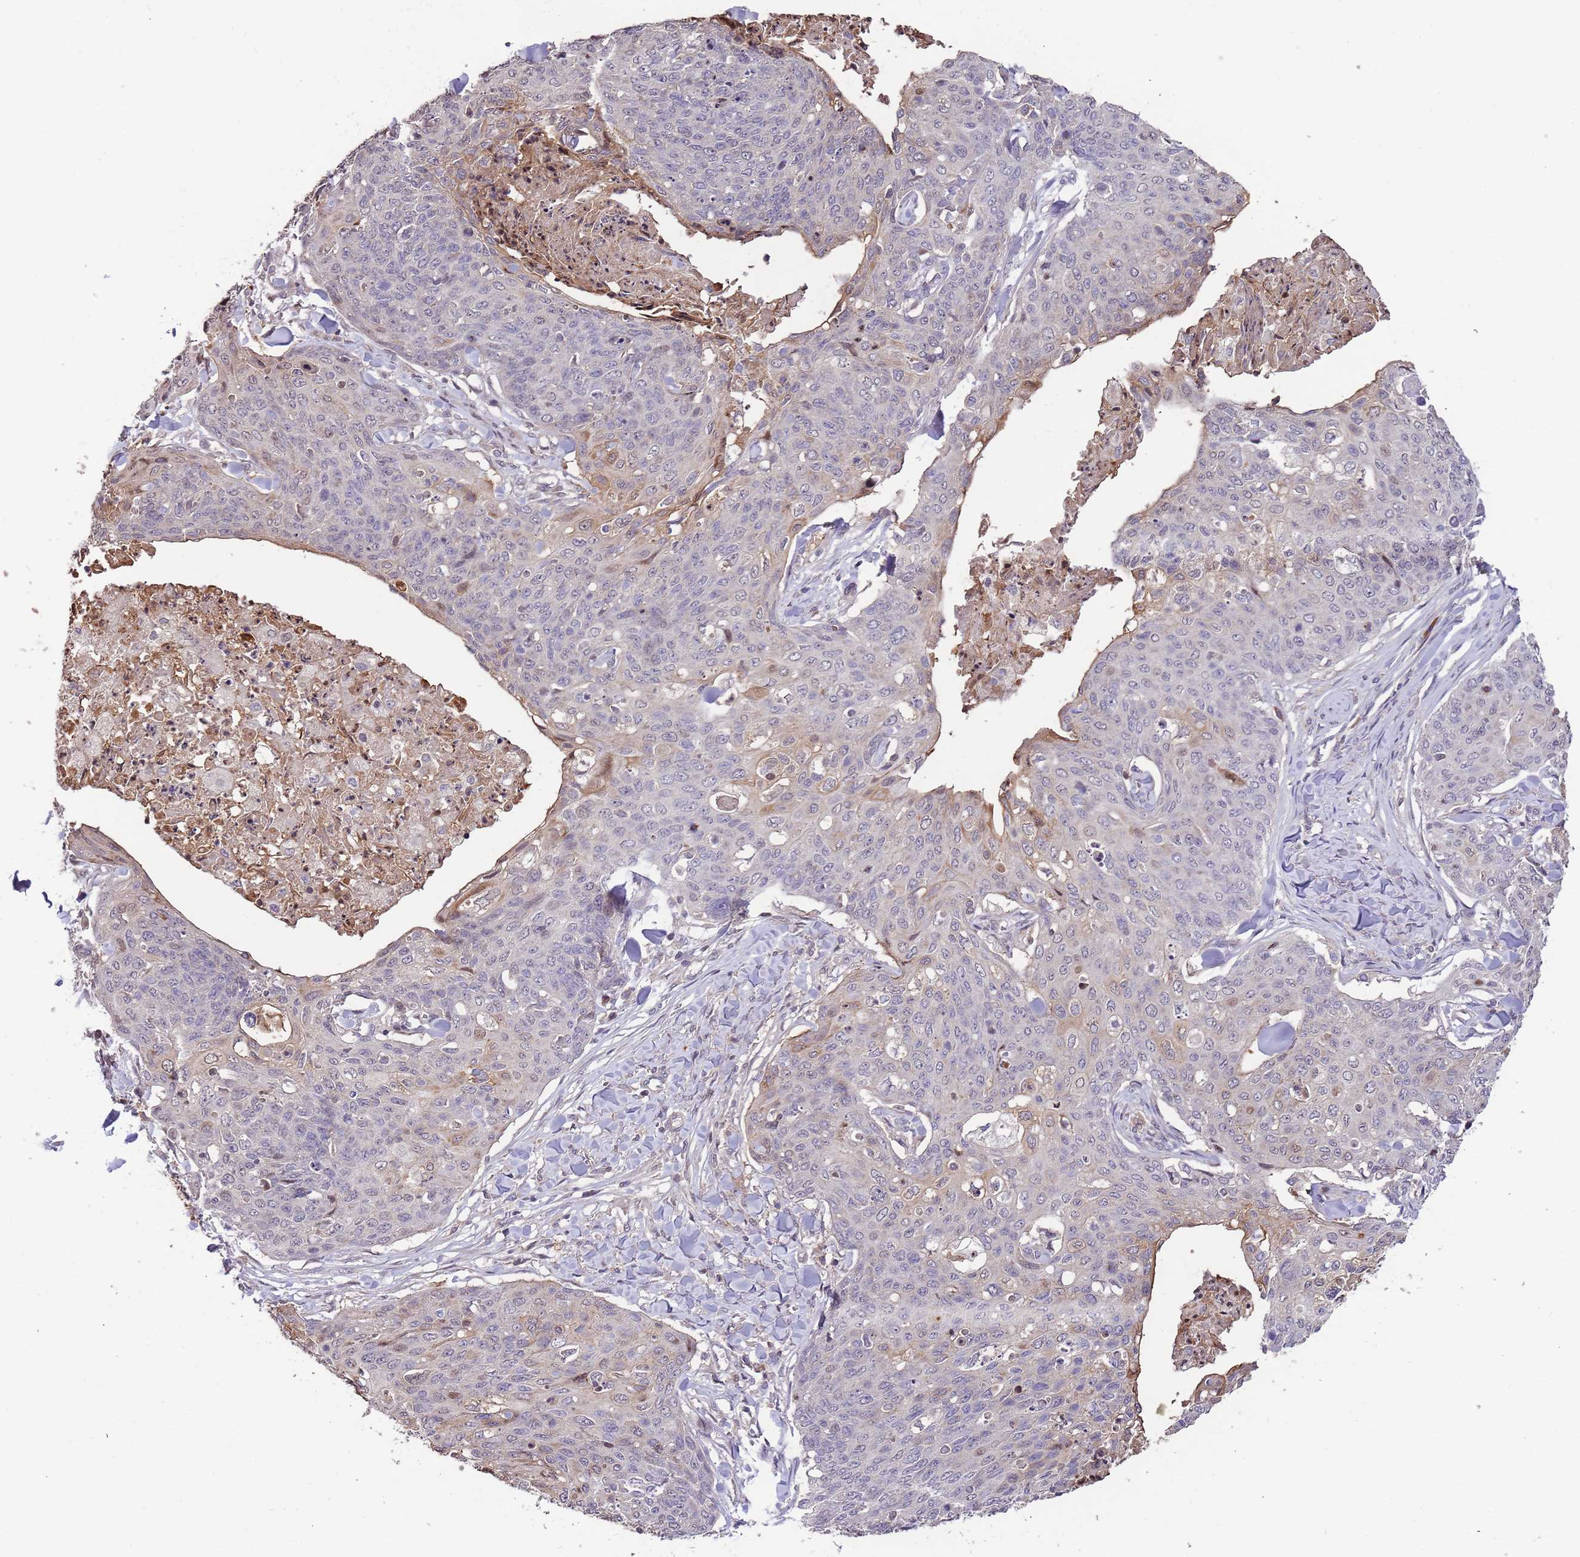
{"staining": {"intensity": "weak", "quantity": "<25%", "location": "cytoplasmic/membranous"}, "tissue": "skin cancer", "cell_type": "Tumor cells", "image_type": "cancer", "snomed": [{"axis": "morphology", "description": "Squamous cell carcinoma, NOS"}, {"axis": "topography", "description": "Skin"}, {"axis": "topography", "description": "Vulva"}], "caption": "This histopathology image is of skin cancer stained with immunohistochemistry to label a protein in brown with the nuclei are counter-stained blue. There is no staining in tumor cells.", "gene": "SLC16A4", "patient": {"sex": "female", "age": 85}}